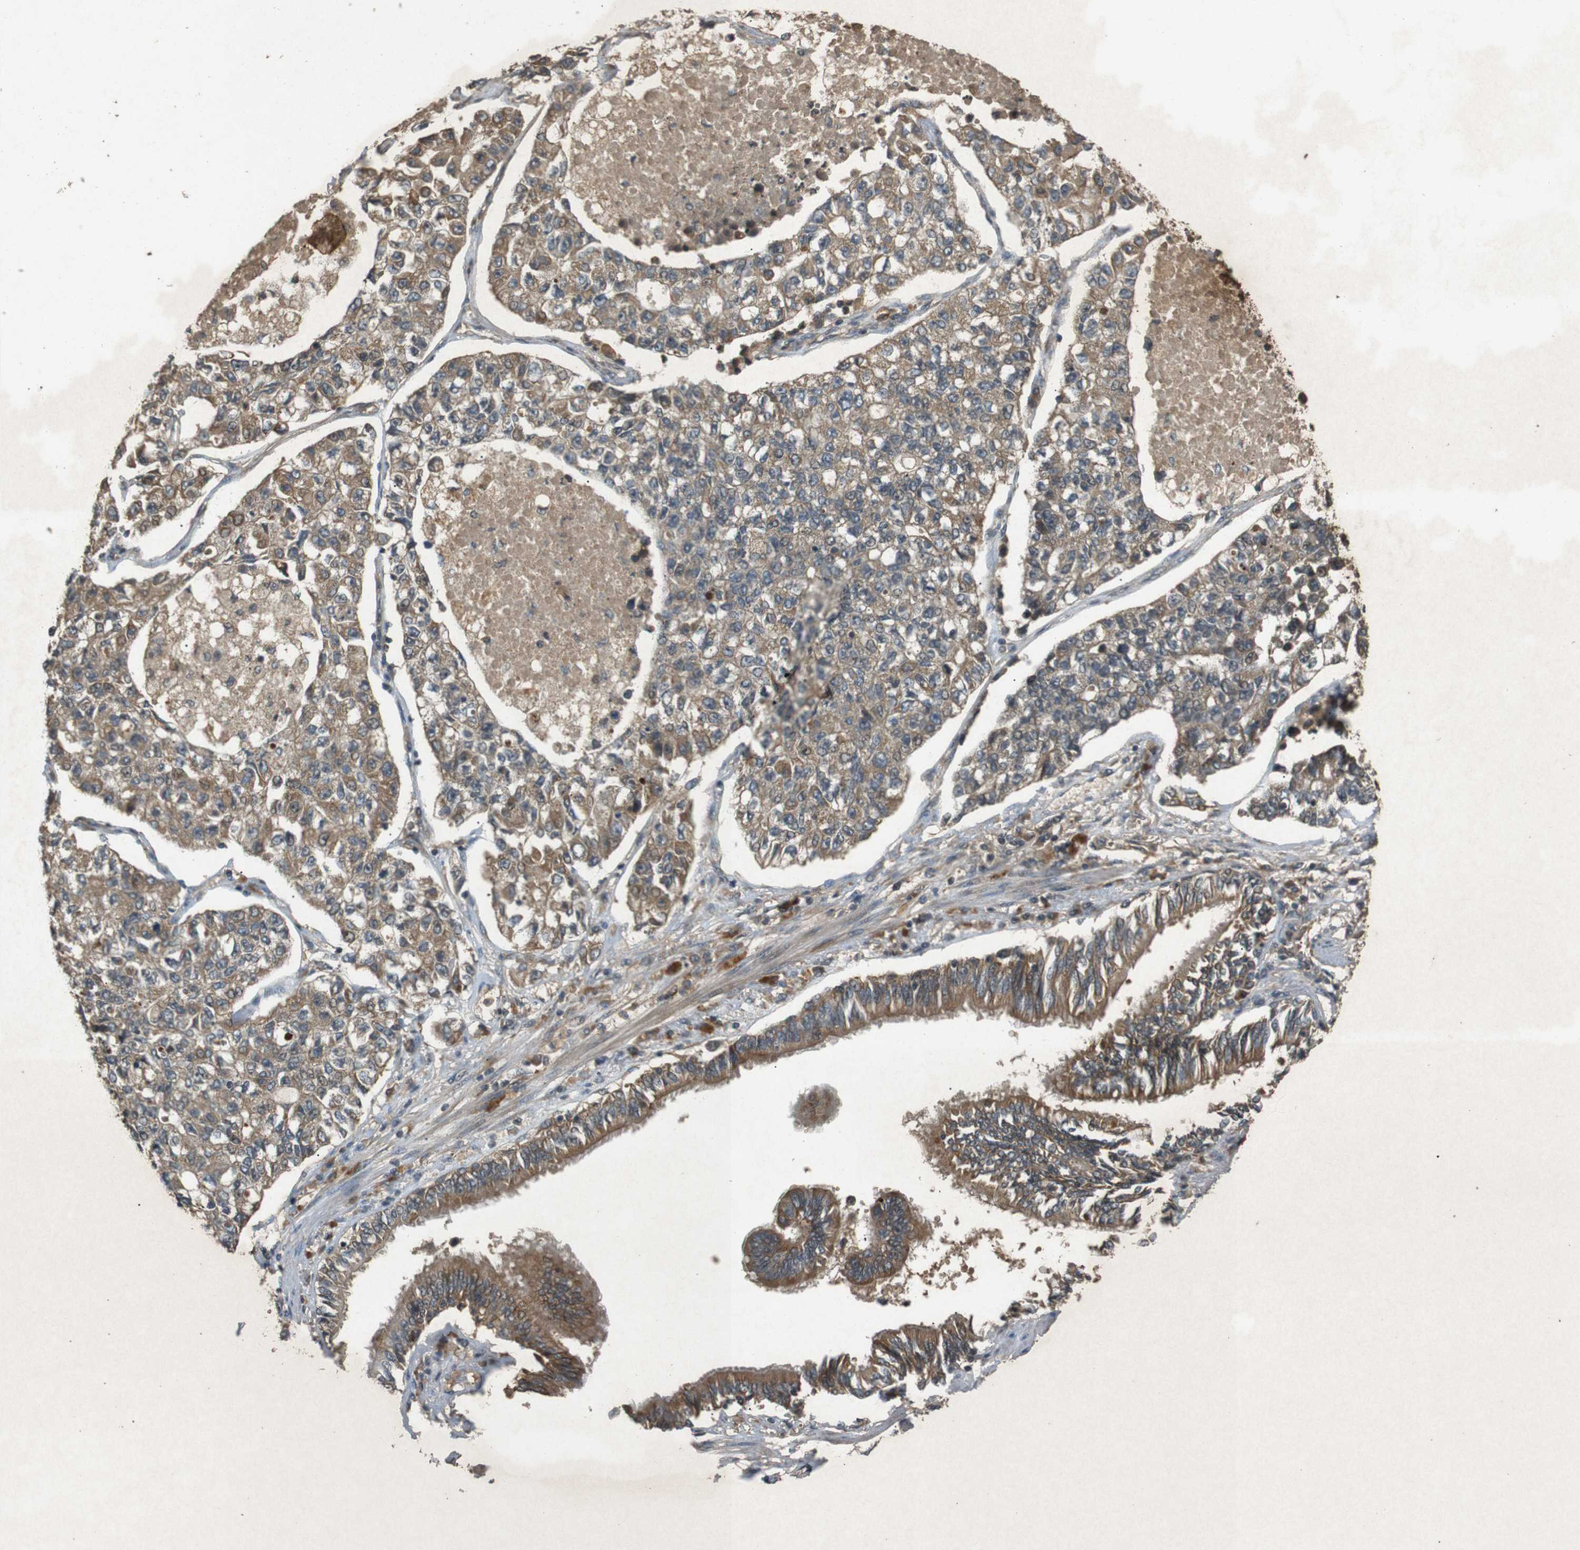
{"staining": {"intensity": "moderate", "quantity": ">75%", "location": "cytoplasmic/membranous"}, "tissue": "lung cancer", "cell_type": "Tumor cells", "image_type": "cancer", "snomed": [{"axis": "morphology", "description": "Adenocarcinoma, NOS"}, {"axis": "topography", "description": "Lung"}], "caption": "This micrograph reveals immunohistochemistry staining of lung cancer (adenocarcinoma), with medium moderate cytoplasmic/membranous positivity in about >75% of tumor cells.", "gene": "TAP1", "patient": {"sex": "male", "age": 49}}